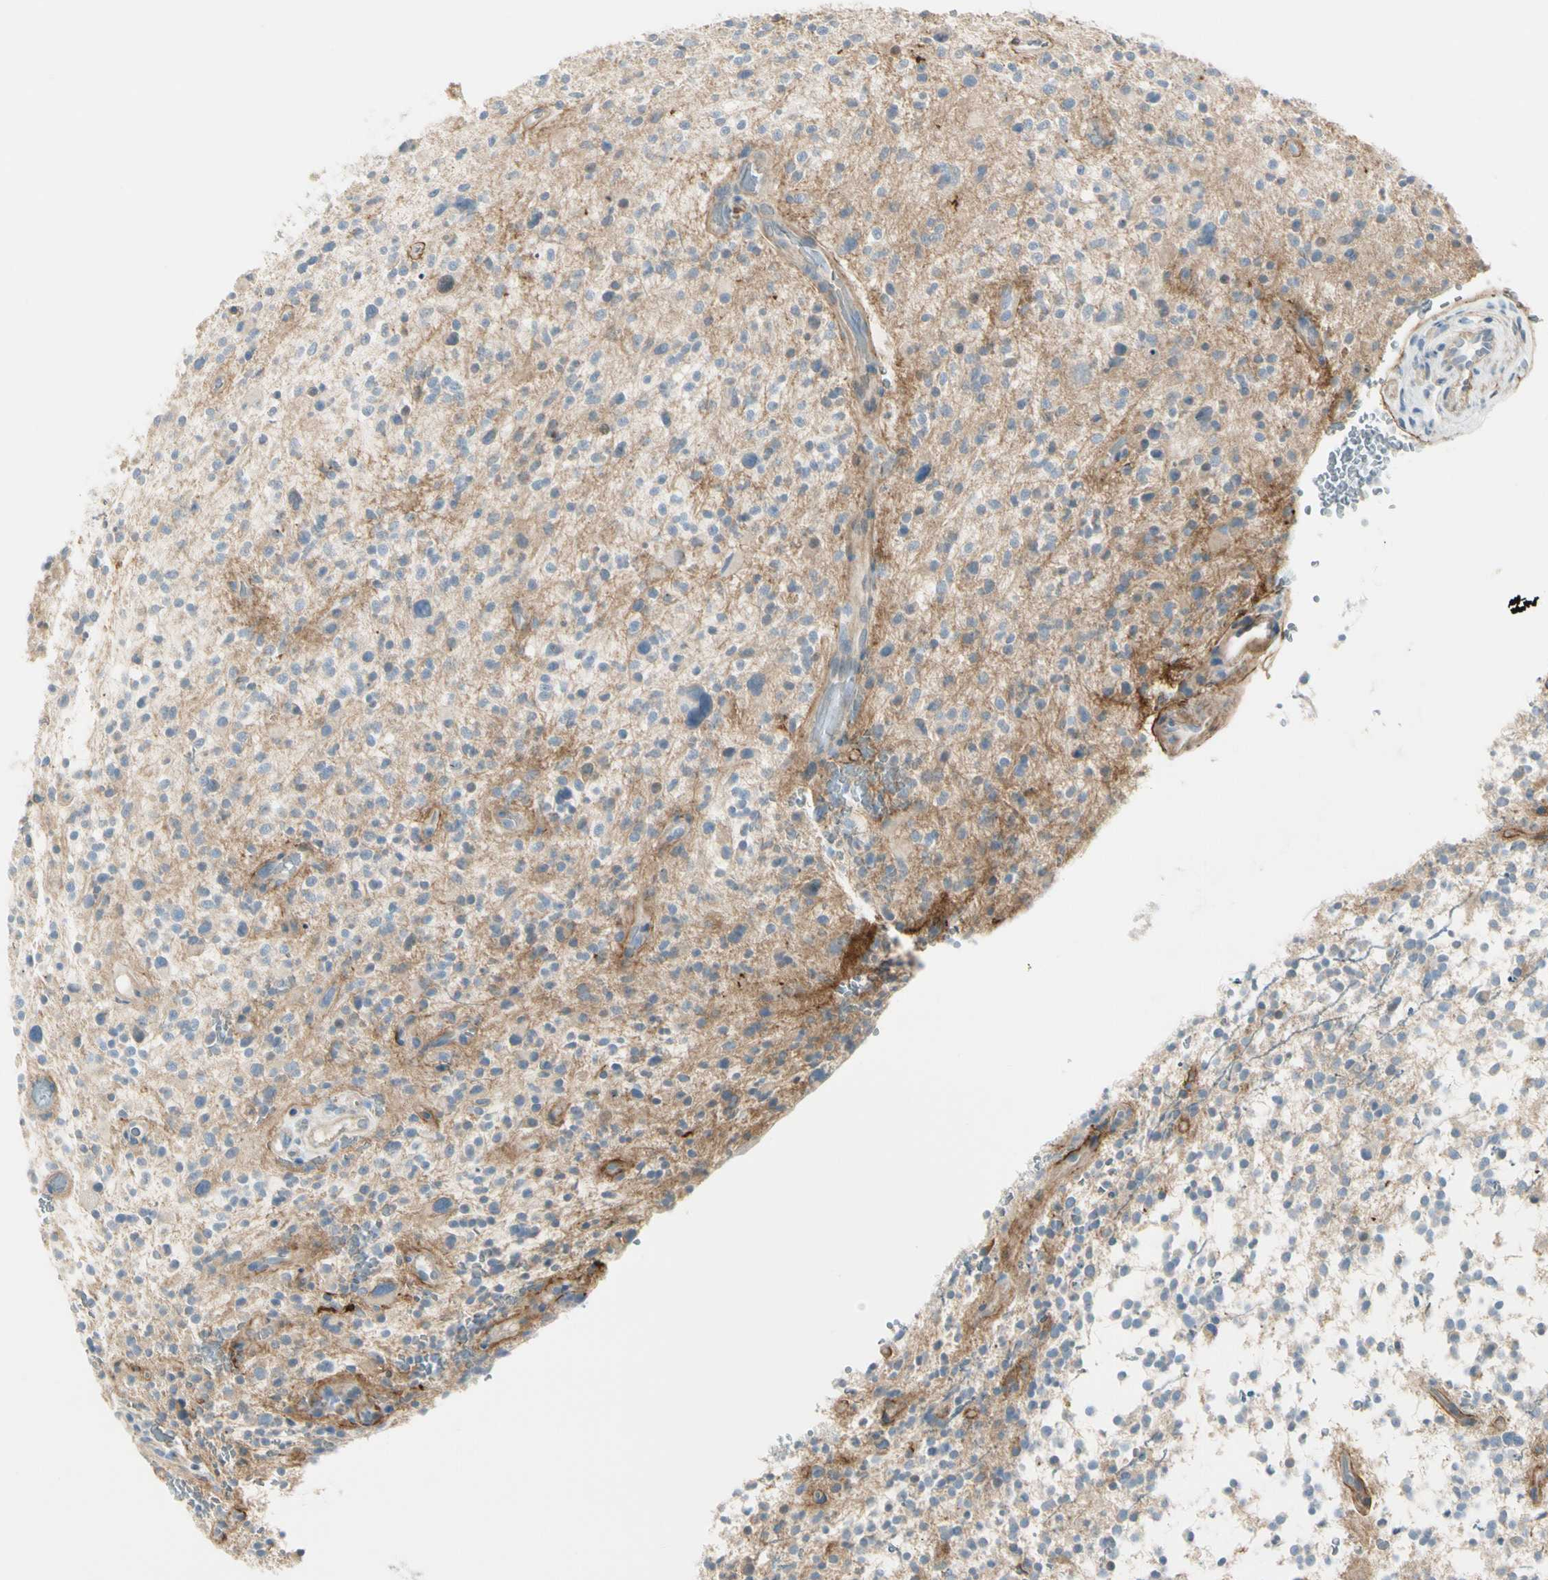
{"staining": {"intensity": "moderate", "quantity": "25%-75%", "location": "cytoplasmic/membranous"}, "tissue": "glioma", "cell_type": "Tumor cells", "image_type": "cancer", "snomed": [{"axis": "morphology", "description": "Glioma, malignant, High grade"}, {"axis": "topography", "description": "Brain"}], "caption": "Tumor cells show medium levels of moderate cytoplasmic/membranous expression in approximately 25%-75% of cells in glioma. The protein is stained brown, and the nuclei are stained in blue (DAB (3,3'-diaminobenzidine) IHC with brightfield microscopy, high magnification).", "gene": "ITGA3", "patient": {"sex": "male", "age": 48}}